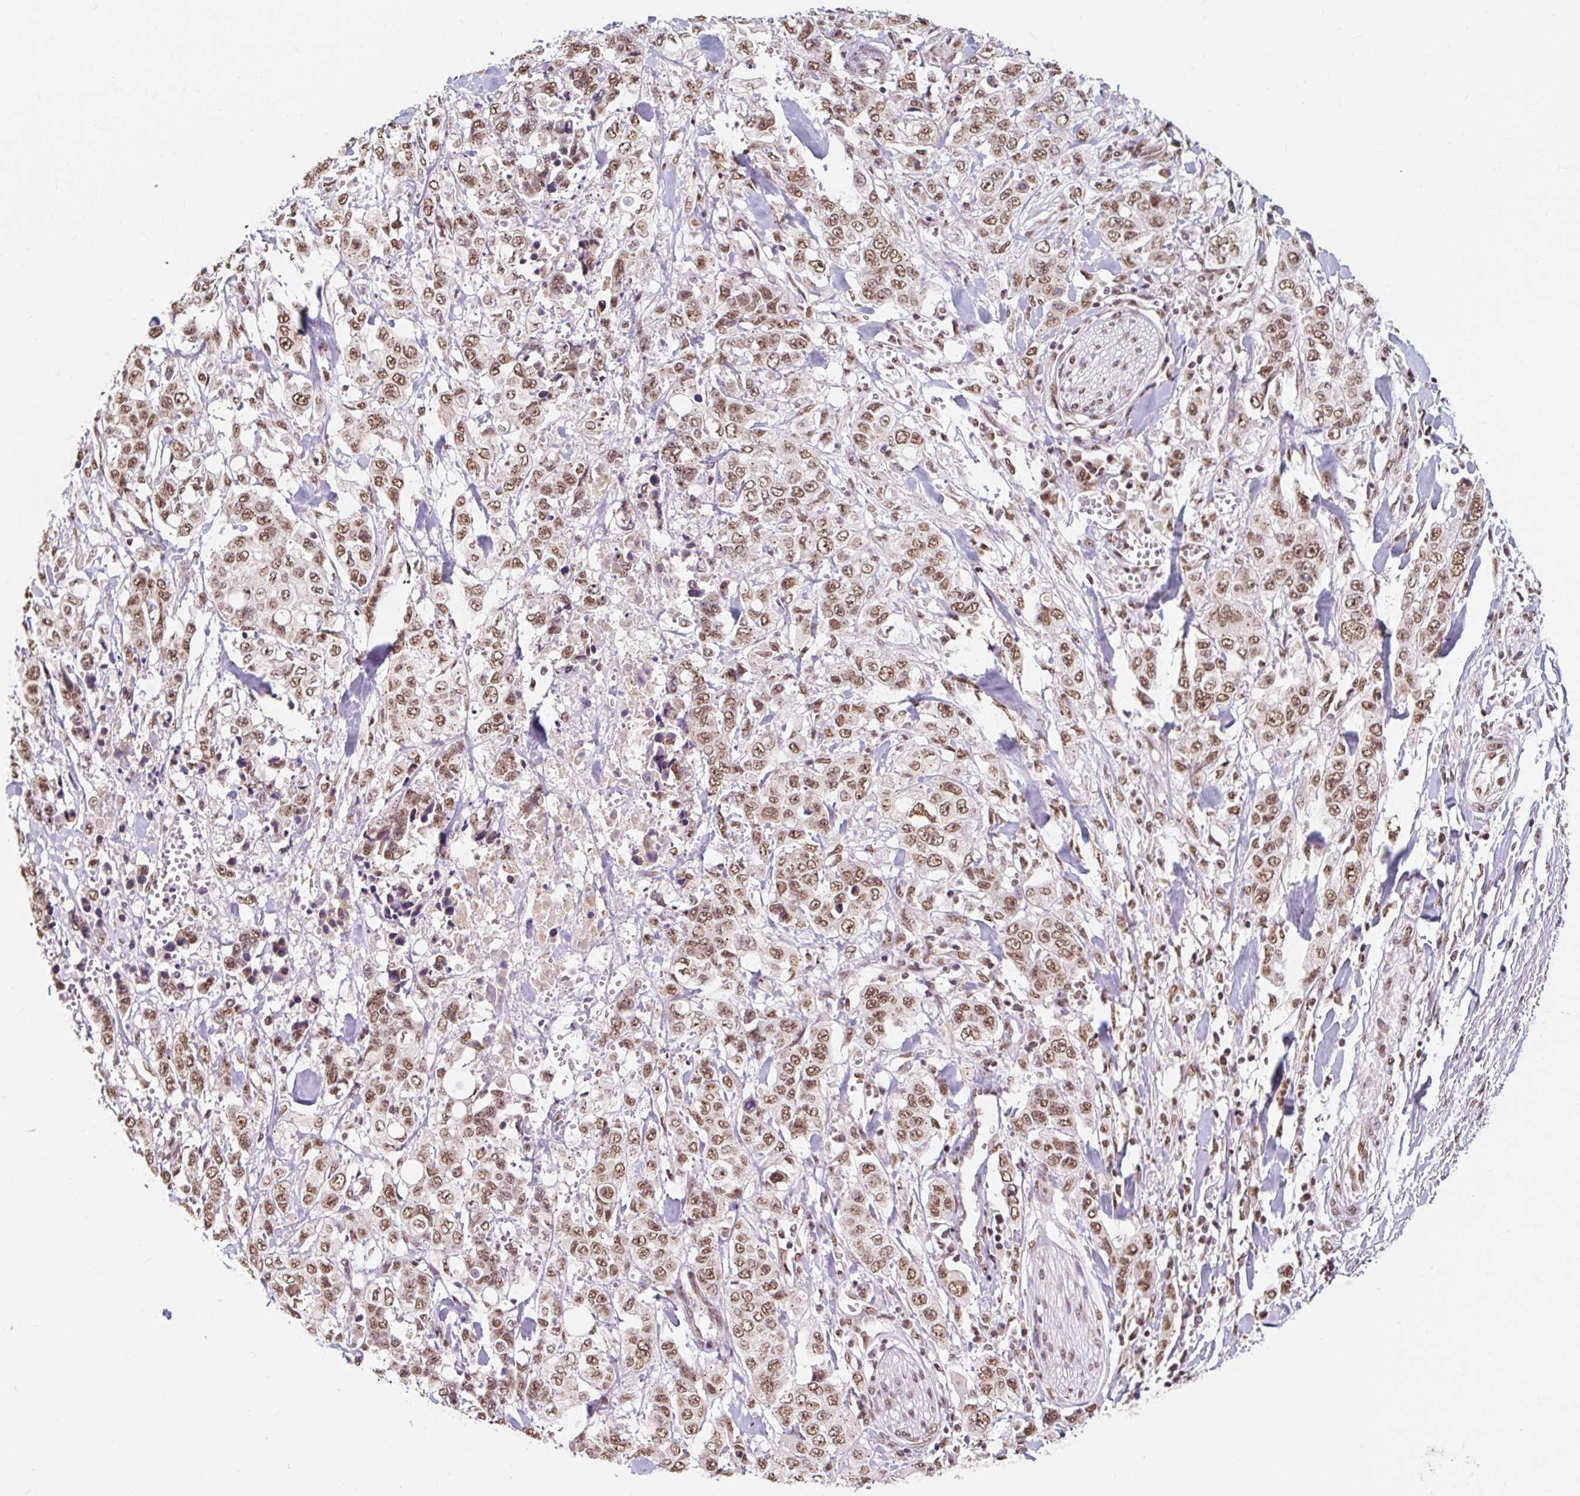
{"staining": {"intensity": "moderate", "quantity": ">75%", "location": "nuclear"}, "tissue": "stomach cancer", "cell_type": "Tumor cells", "image_type": "cancer", "snomed": [{"axis": "morphology", "description": "Adenocarcinoma, NOS"}, {"axis": "topography", "description": "Stomach, upper"}], "caption": "A photomicrograph of stomach cancer (adenocarcinoma) stained for a protein reveals moderate nuclear brown staining in tumor cells. (DAB (3,3'-diaminobenzidine) IHC, brown staining for protein, blue staining for nuclei).", "gene": "BICRA", "patient": {"sex": "male", "age": 62}}